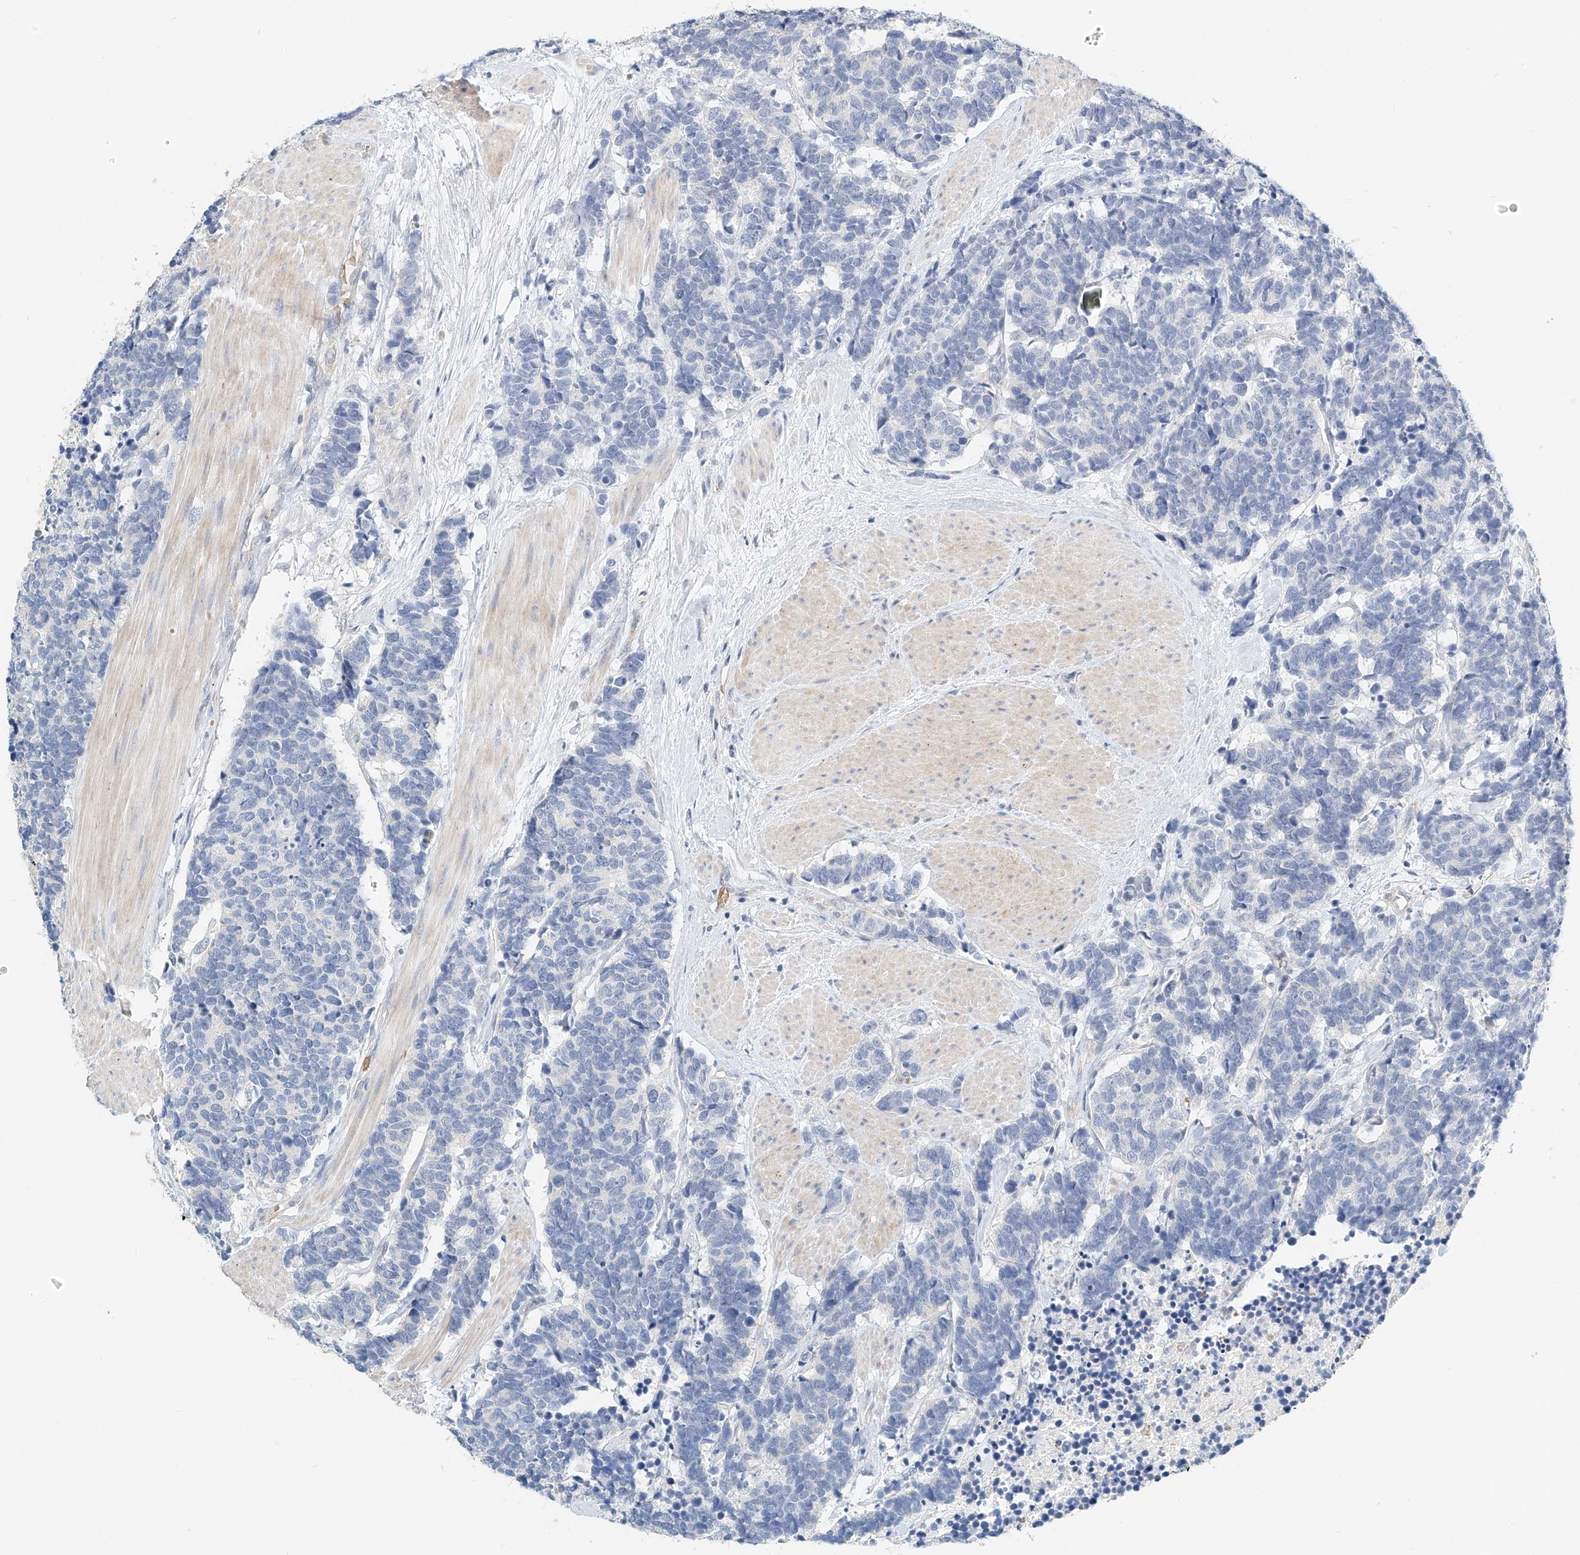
{"staining": {"intensity": "negative", "quantity": "none", "location": "none"}, "tissue": "carcinoid", "cell_type": "Tumor cells", "image_type": "cancer", "snomed": [{"axis": "morphology", "description": "Carcinoma, NOS"}, {"axis": "morphology", "description": "Carcinoid, malignant, NOS"}, {"axis": "topography", "description": "Urinary bladder"}], "caption": "Carcinoma was stained to show a protein in brown. There is no significant positivity in tumor cells. The staining is performed using DAB brown chromogen with nuclei counter-stained in using hematoxylin.", "gene": "RCAN3", "patient": {"sex": "male", "age": 57}}